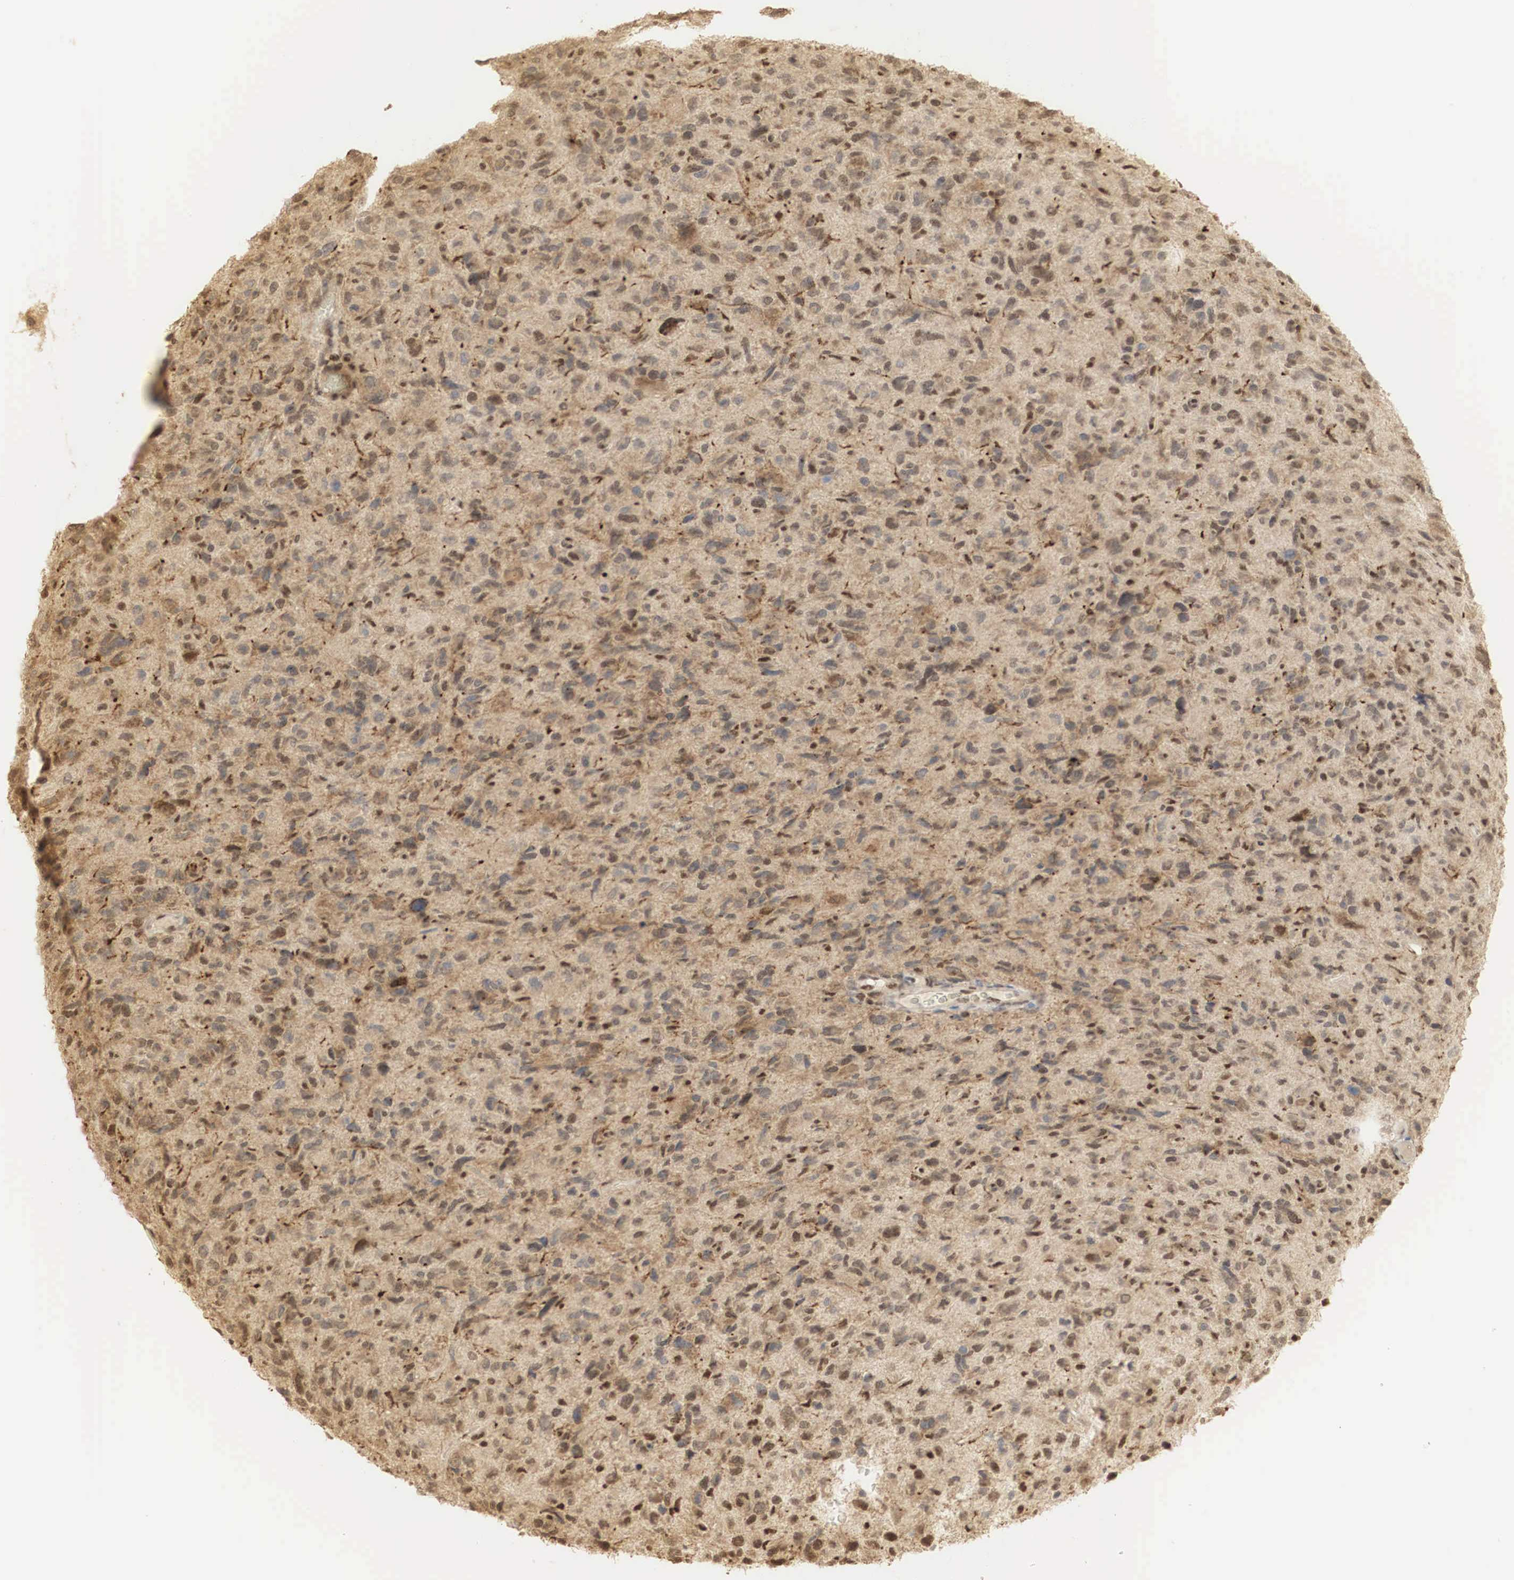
{"staining": {"intensity": "moderate", "quantity": ">75%", "location": "cytoplasmic/membranous,nuclear"}, "tissue": "glioma", "cell_type": "Tumor cells", "image_type": "cancer", "snomed": [{"axis": "morphology", "description": "Glioma, malignant, High grade"}, {"axis": "topography", "description": "Brain"}], "caption": "The micrograph reveals staining of malignant high-grade glioma, revealing moderate cytoplasmic/membranous and nuclear protein positivity (brown color) within tumor cells.", "gene": "RNF113A", "patient": {"sex": "female", "age": 60}}